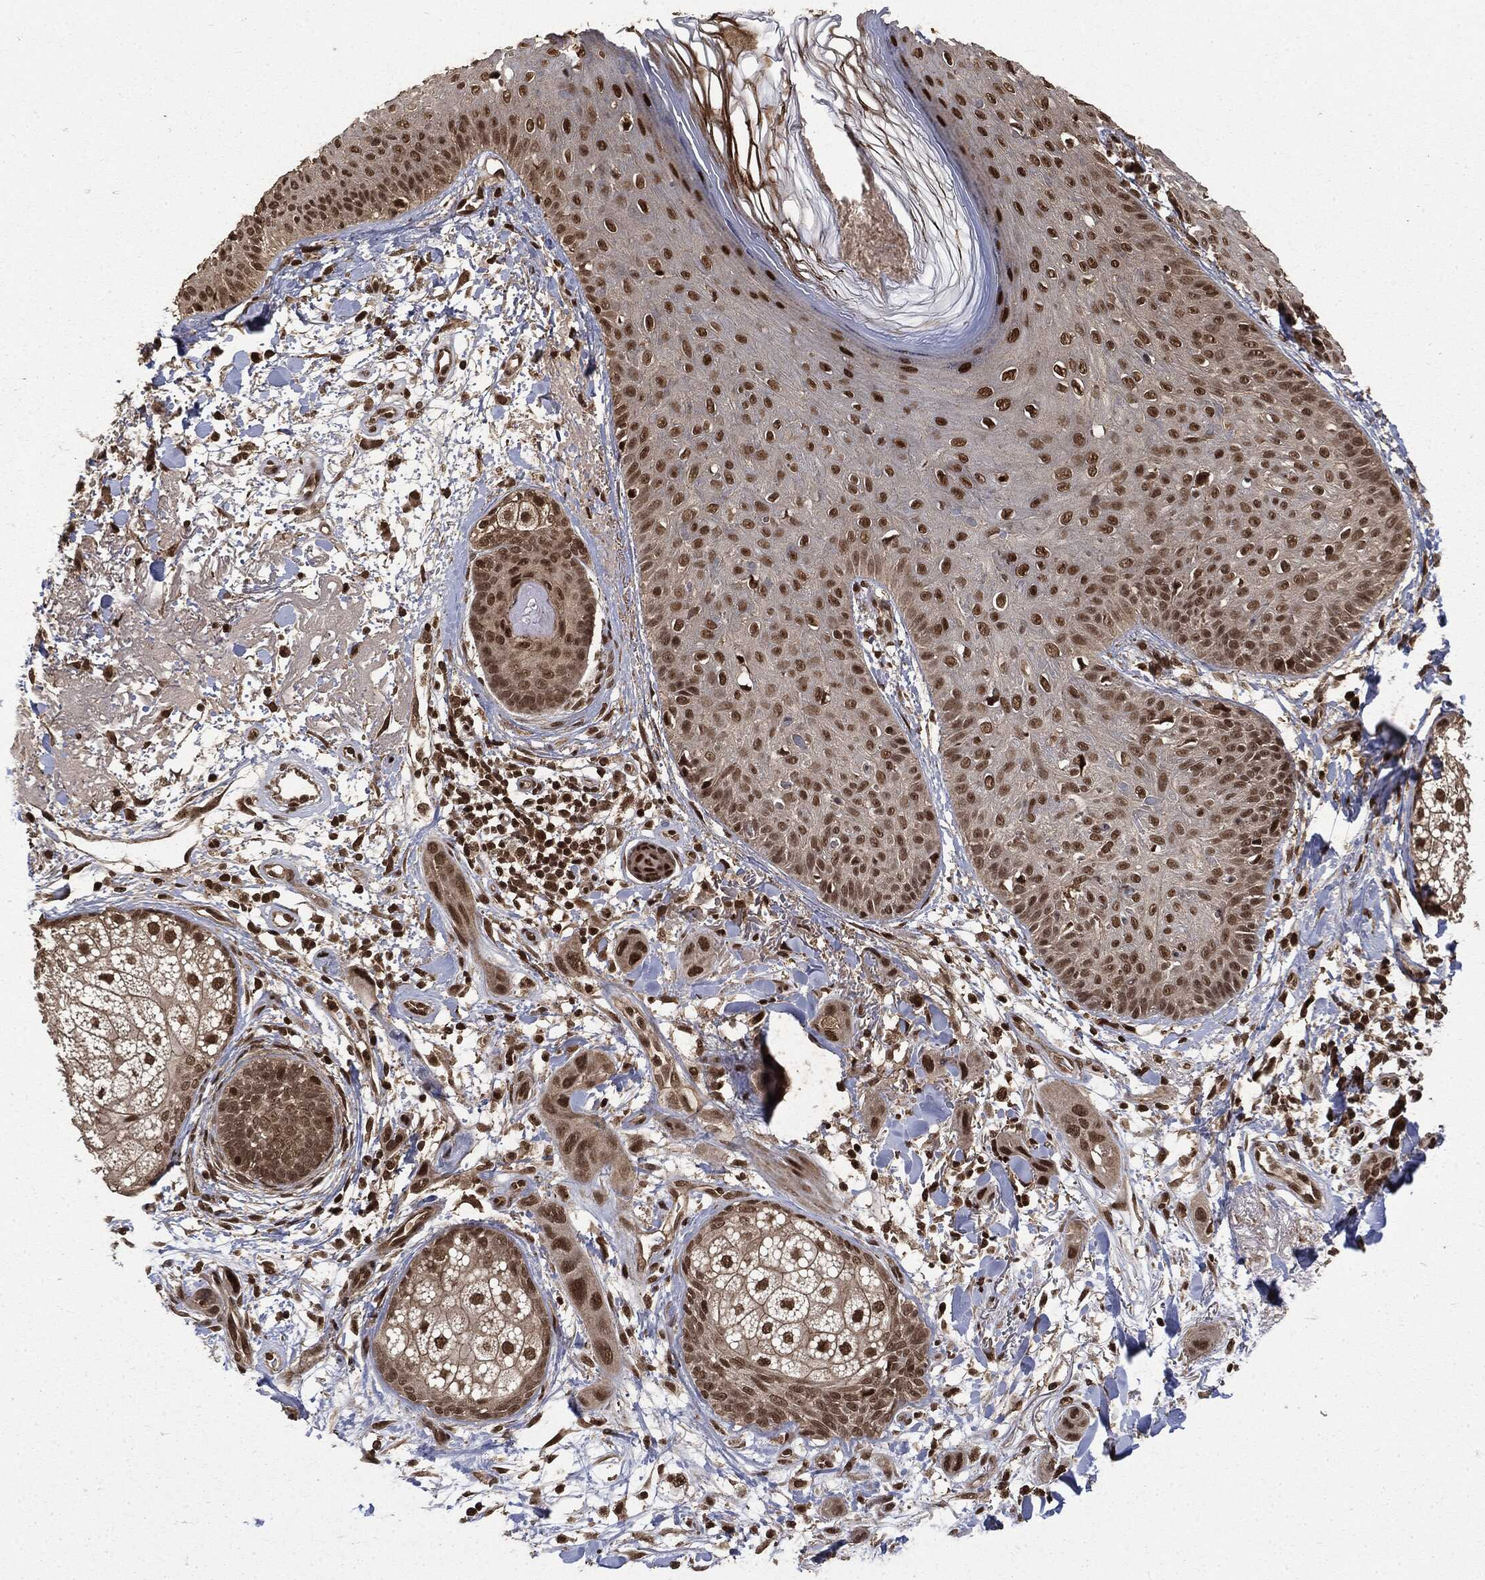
{"staining": {"intensity": "strong", "quantity": ">75%", "location": "nuclear"}, "tissue": "skin cancer", "cell_type": "Tumor cells", "image_type": "cancer", "snomed": [{"axis": "morphology", "description": "Squamous cell carcinoma, NOS"}, {"axis": "topography", "description": "Skin"}], "caption": "Strong nuclear staining for a protein is seen in about >75% of tumor cells of skin squamous cell carcinoma using immunohistochemistry.", "gene": "CTDP1", "patient": {"sex": "male", "age": 78}}